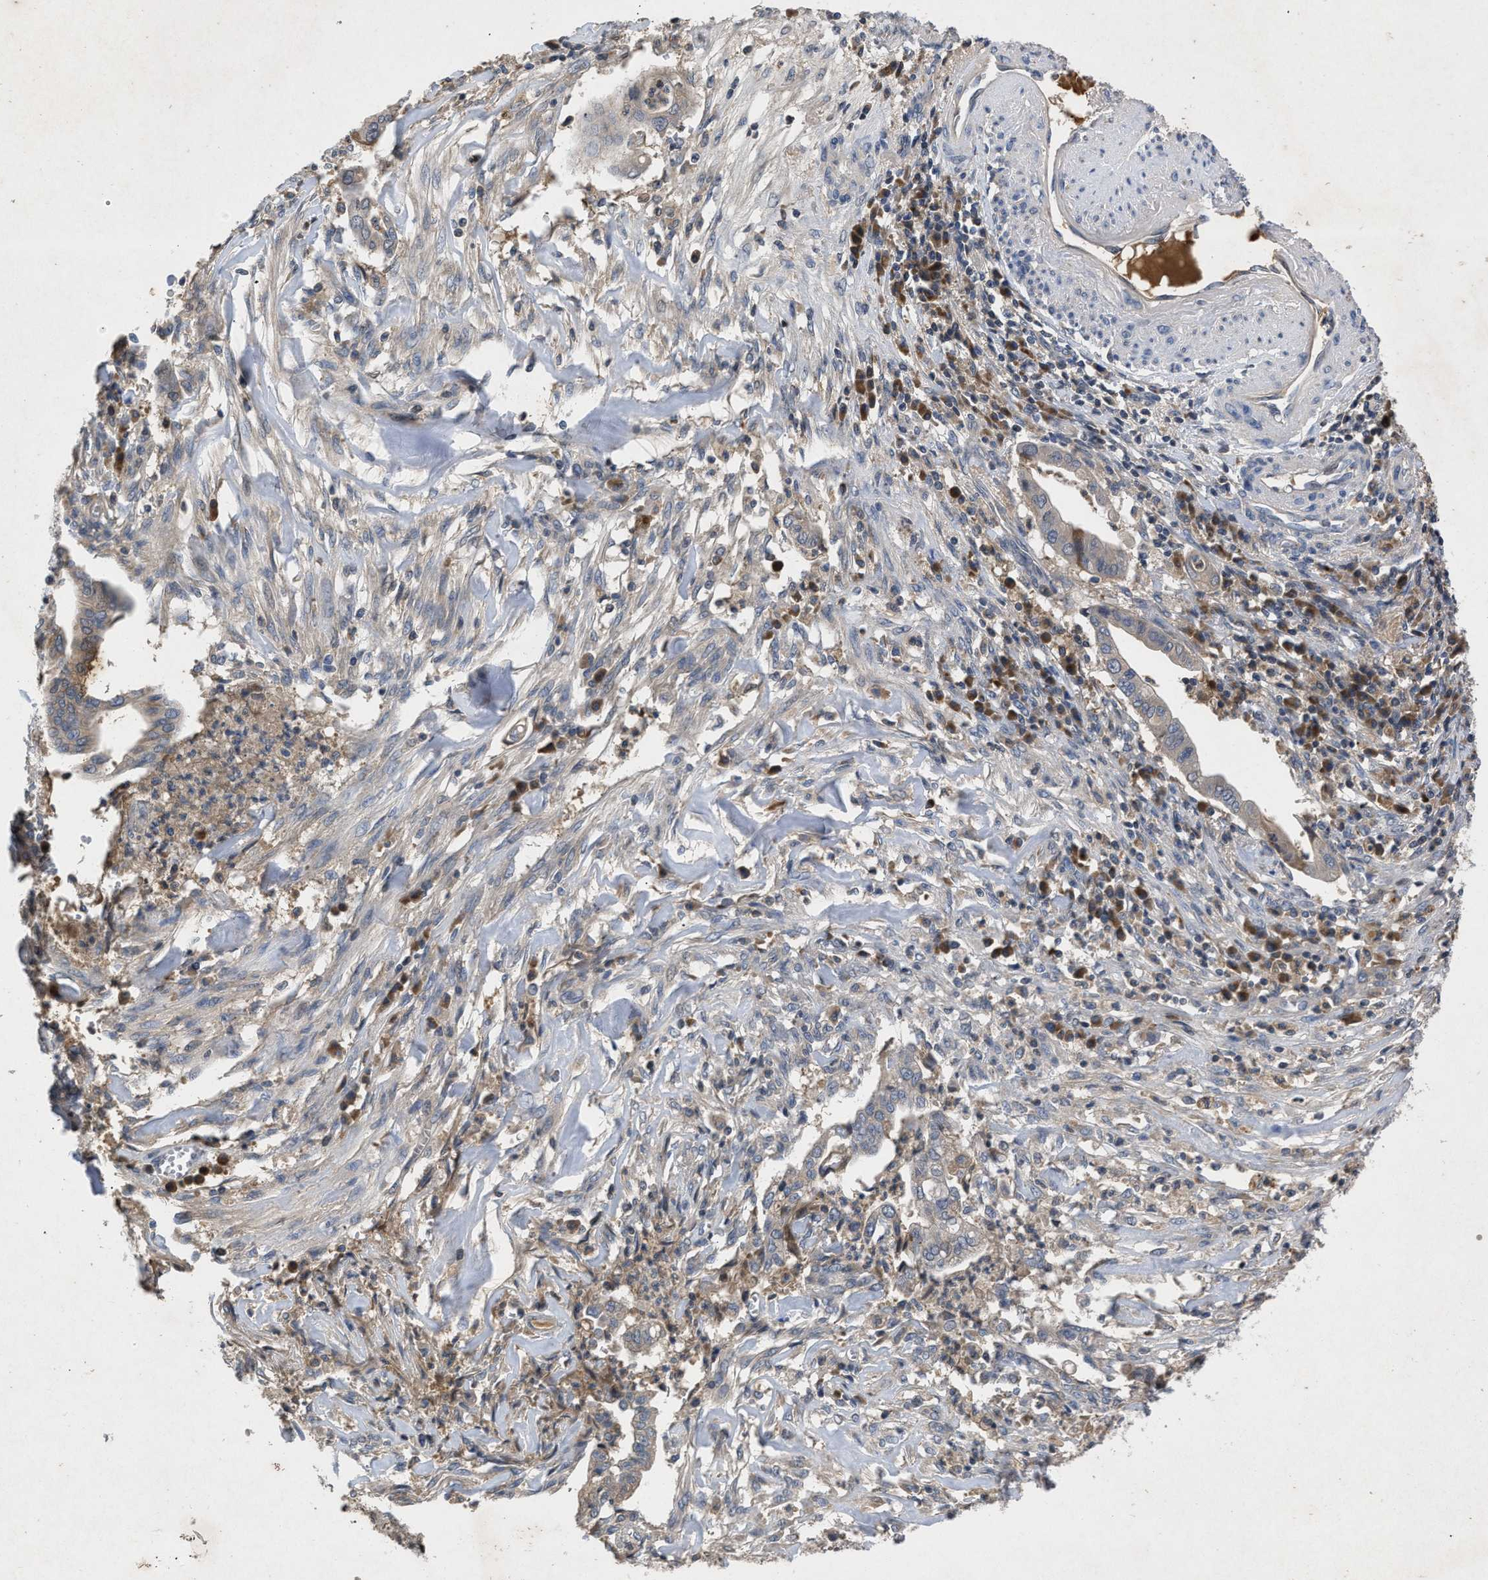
{"staining": {"intensity": "weak", "quantity": "<25%", "location": "cytoplasmic/membranous"}, "tissue": "cervical cancer", "cell_type": "Tumor cells", "image_type": "cancer", "snomed": [{"axis": "morphology", "description": "Adenocarcinoma, NOS"}, {"axis": "topography", "description": "Cervix"}], "caption": "The micrograph shows no significant staining in tumor cells of adenocarcinoma (cervical).", "gene": "VPS4A", "patient": {"sex": "female", "age": 44}}